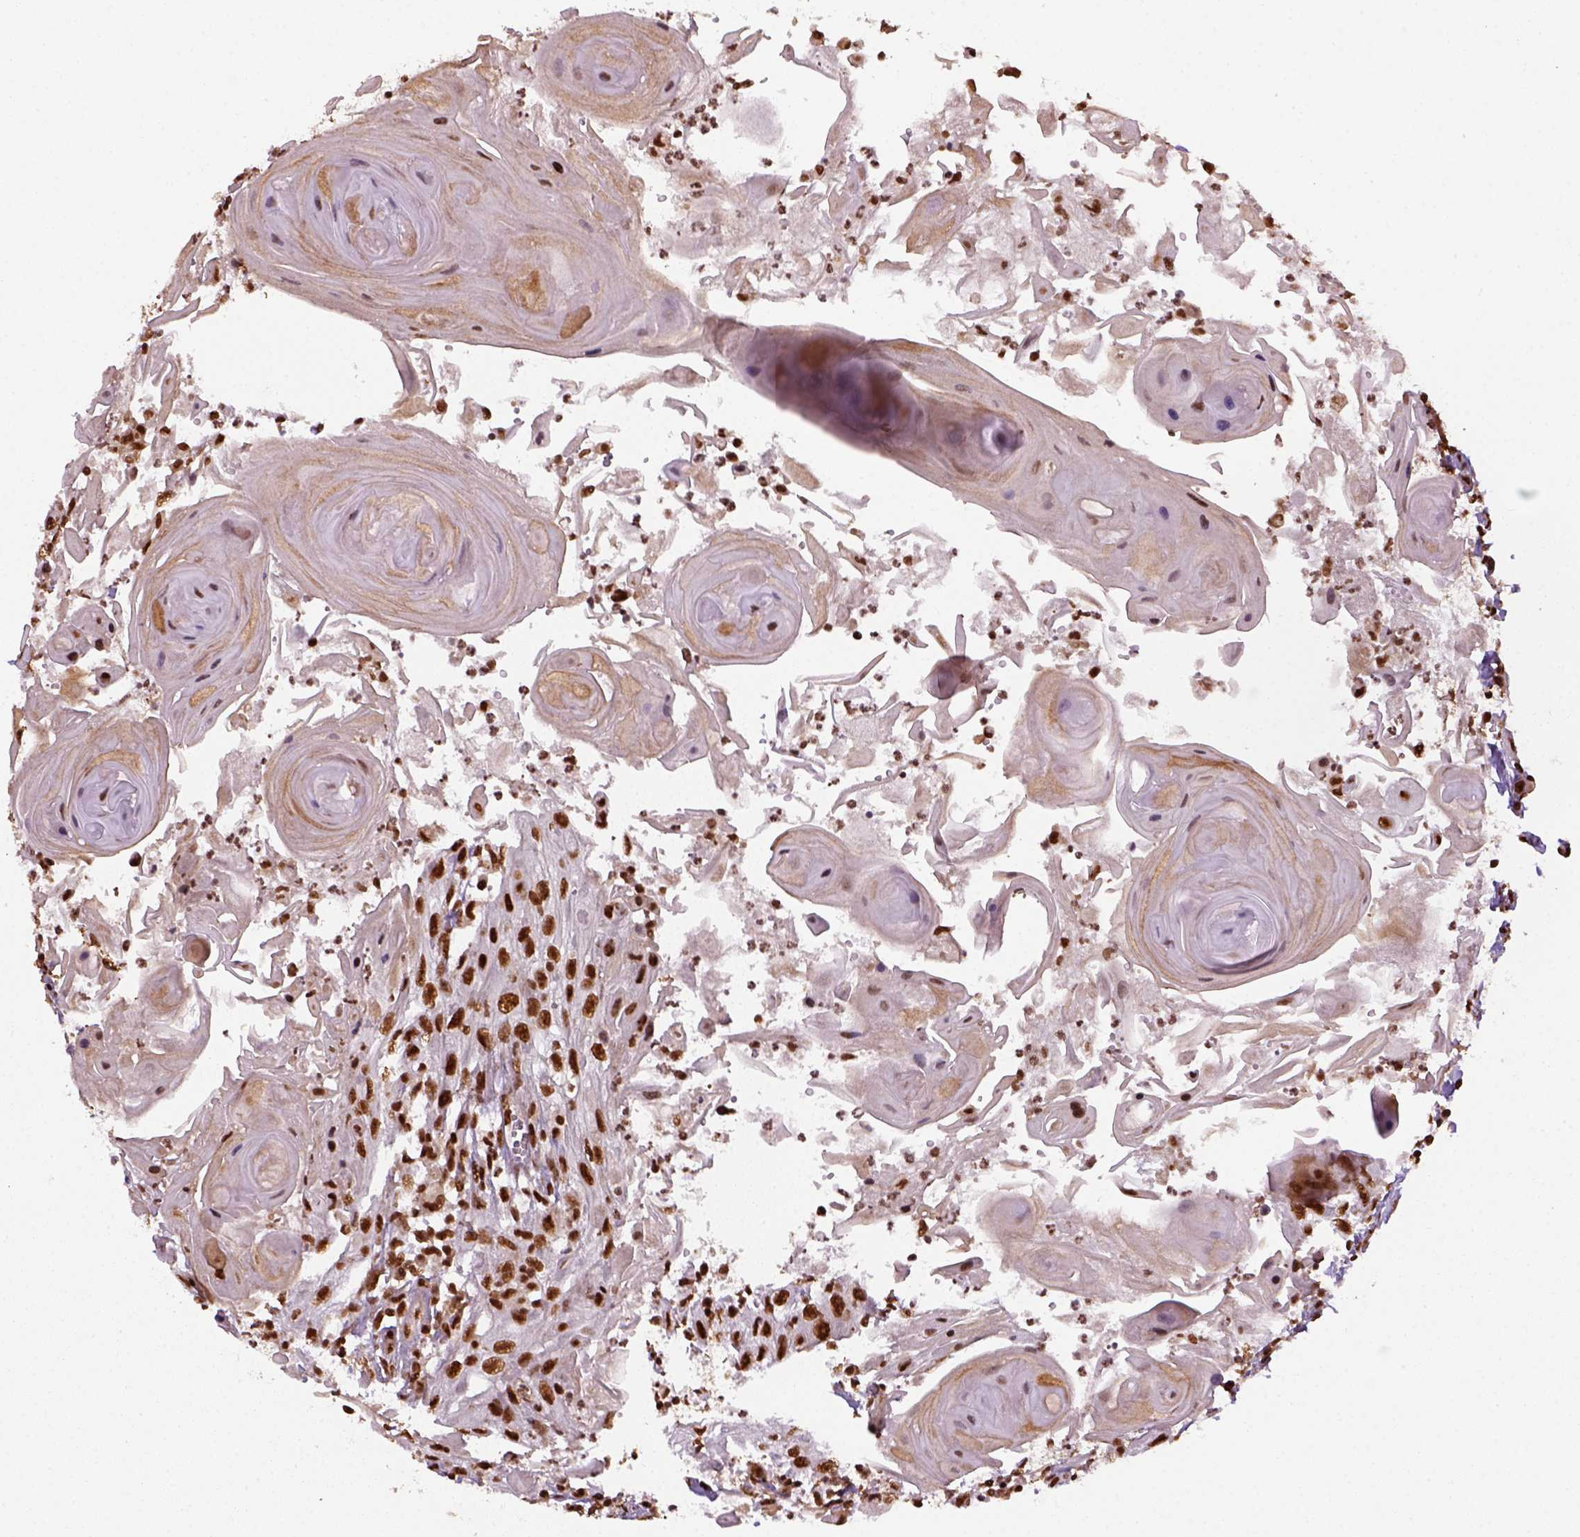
{"staining": {"intensity": "strong", "quantity": ">75%", "location": "nuclear"}, "tissue": "head and neck cancer", "cell_type": "Tumor cells", "image_type": "cancer", "snomed": [{"axis": "morphology", "description": "Squamous cell carcinoma, NOS"}, {"axis": "topography", "description": "Head-Neck"}], "caption": "Immunohistochemistry micrograph of human head and neck cancer stained for a protein (brown), which shows high levels of strong nuclear expression in about >75% of tumor cells.", "gene": "CCAR1", "patient": {"sex": "female", "age": 80}}